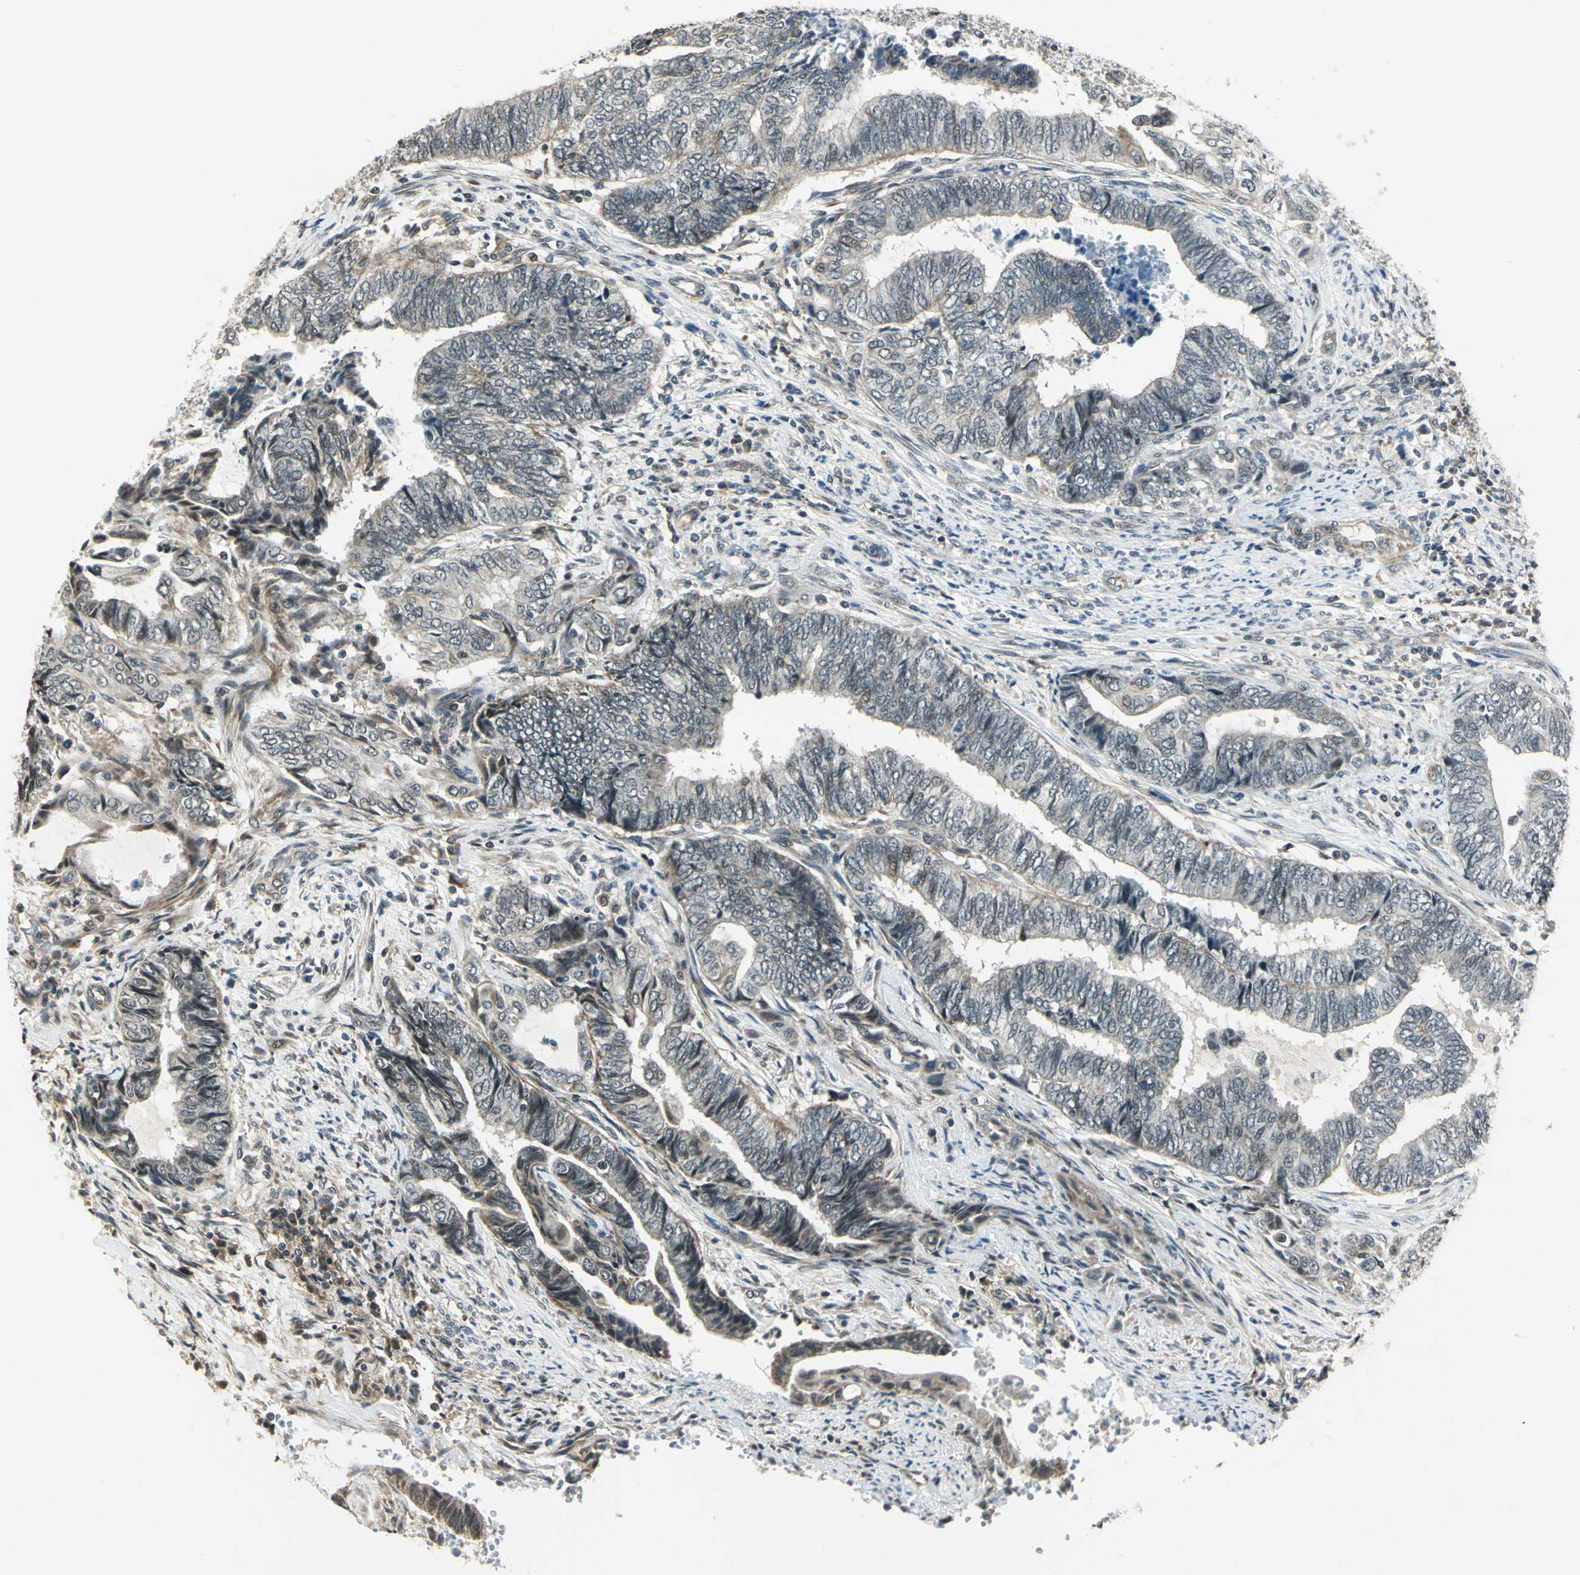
{"staining": {"intensity": "weak", "quantity": "25%-75%", "location": "cytoplasmic/membranous"}, "tissue": "endometrial cancer", "cell_type": "Tumor cells", "image_type": "cancer", "snomed": [{"axis": "morphology", "description": "Adenocarcinoma, NOS"}, {"axis": "topography", "description": "Uterus"}, {"axis": "topography", "description": "Endometrium"}], "caption": "This histopathology image reveals immunohistochemistry staining of human endometrial cancer, with low weak cytoplasmic/membranous staining in about 25%-75% of tumor cells.", "gene": "PLAGL2", "patient": {"sex": "female", "age": 70}}